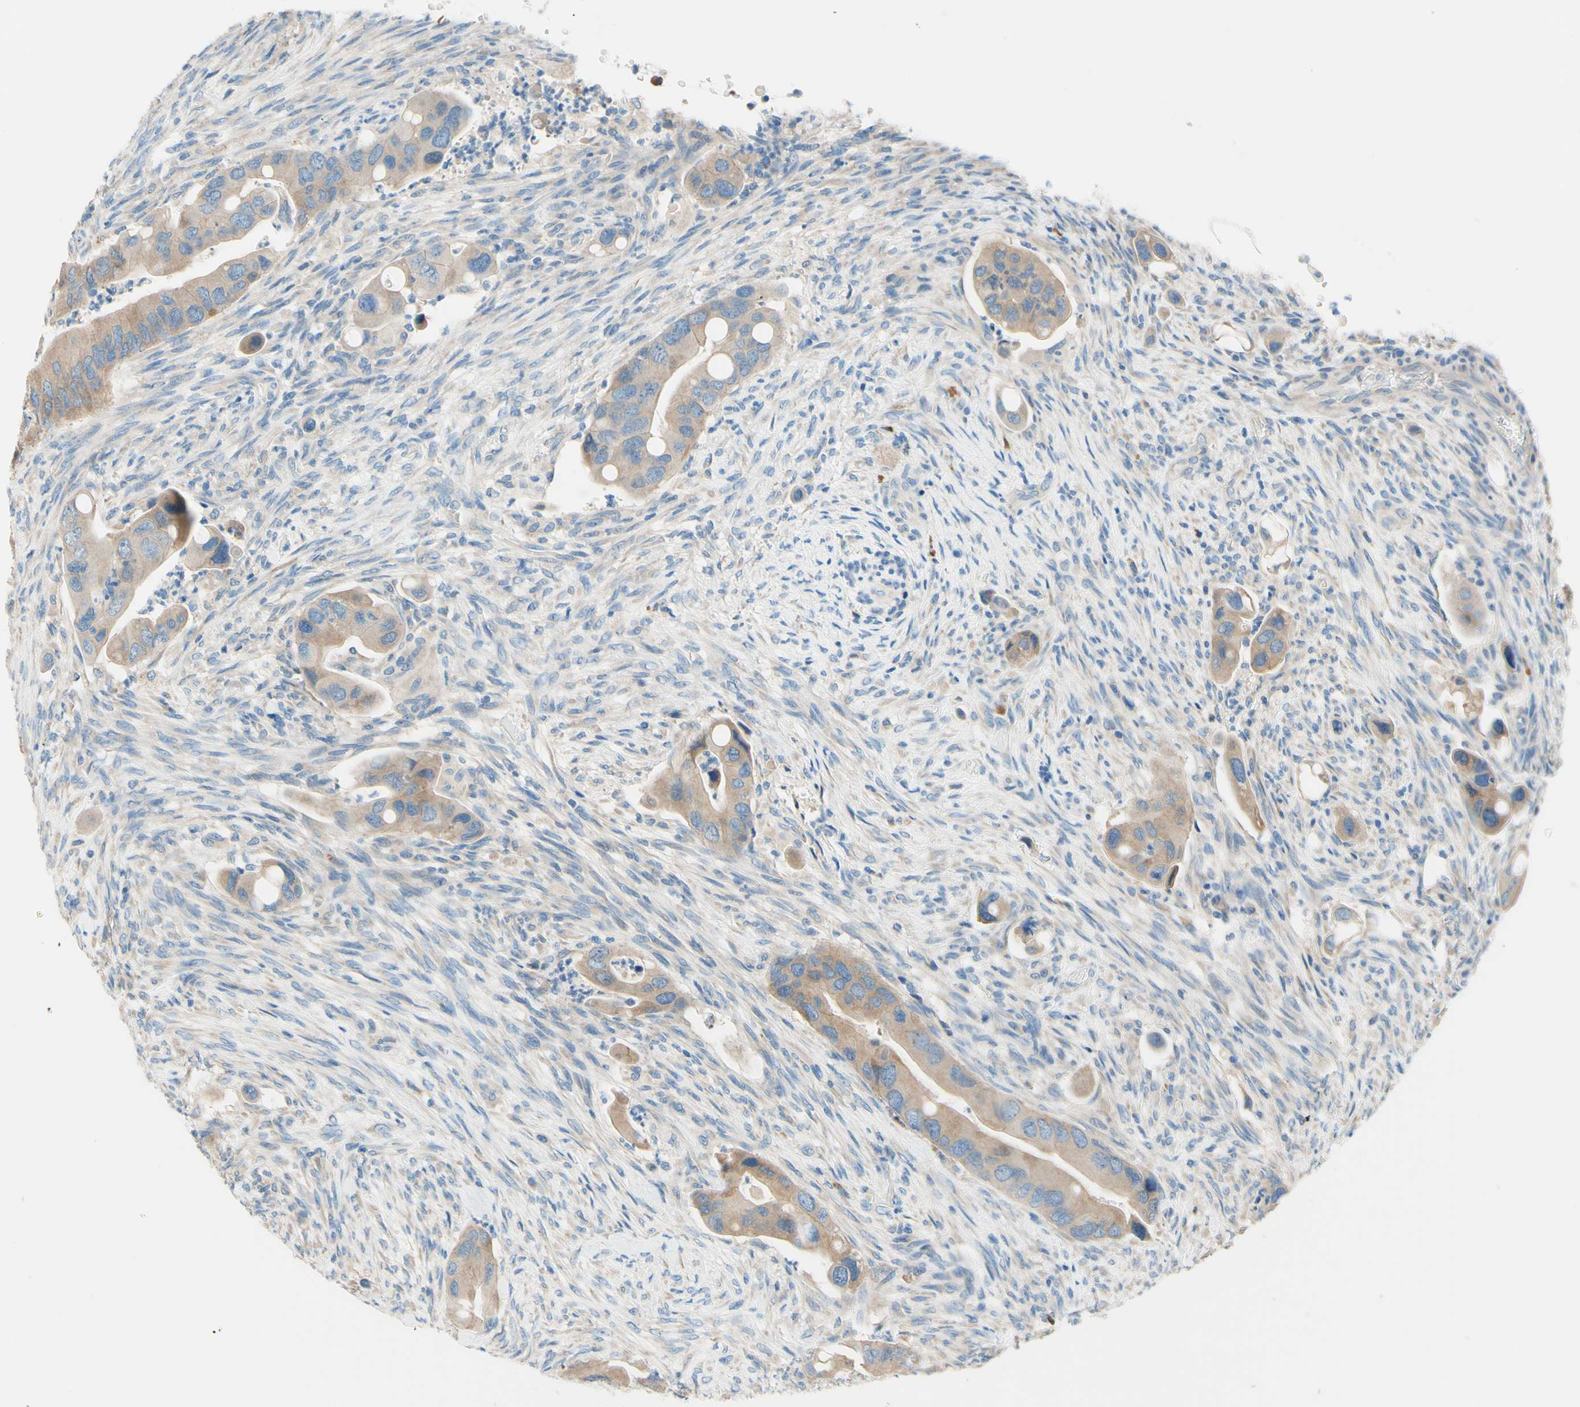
{"staining": {"intensity": "weak", "quantity": ">75%", "location": "cytoplasmic/membranous"}, "tissue": "colorectal cancer", "cell_type": "Tumor cells", "image_type": "cancer", "snomed": [{"axis": "morphology", "description": "Adenocarcinoma, NOS"}, {"axis": "topography", "description": "Rectum"}], "caption": "Immunohistochemical staining of human colorectal adenocarcinoma demonstrates low levels of weak cytoplasmic/membranous protein positivity in approximately >75% of tumor cells. (IHC, brightfield microscopy, high magnification).", "gene": "PASD1", "patient": {"sex": "female", "age": 57}}